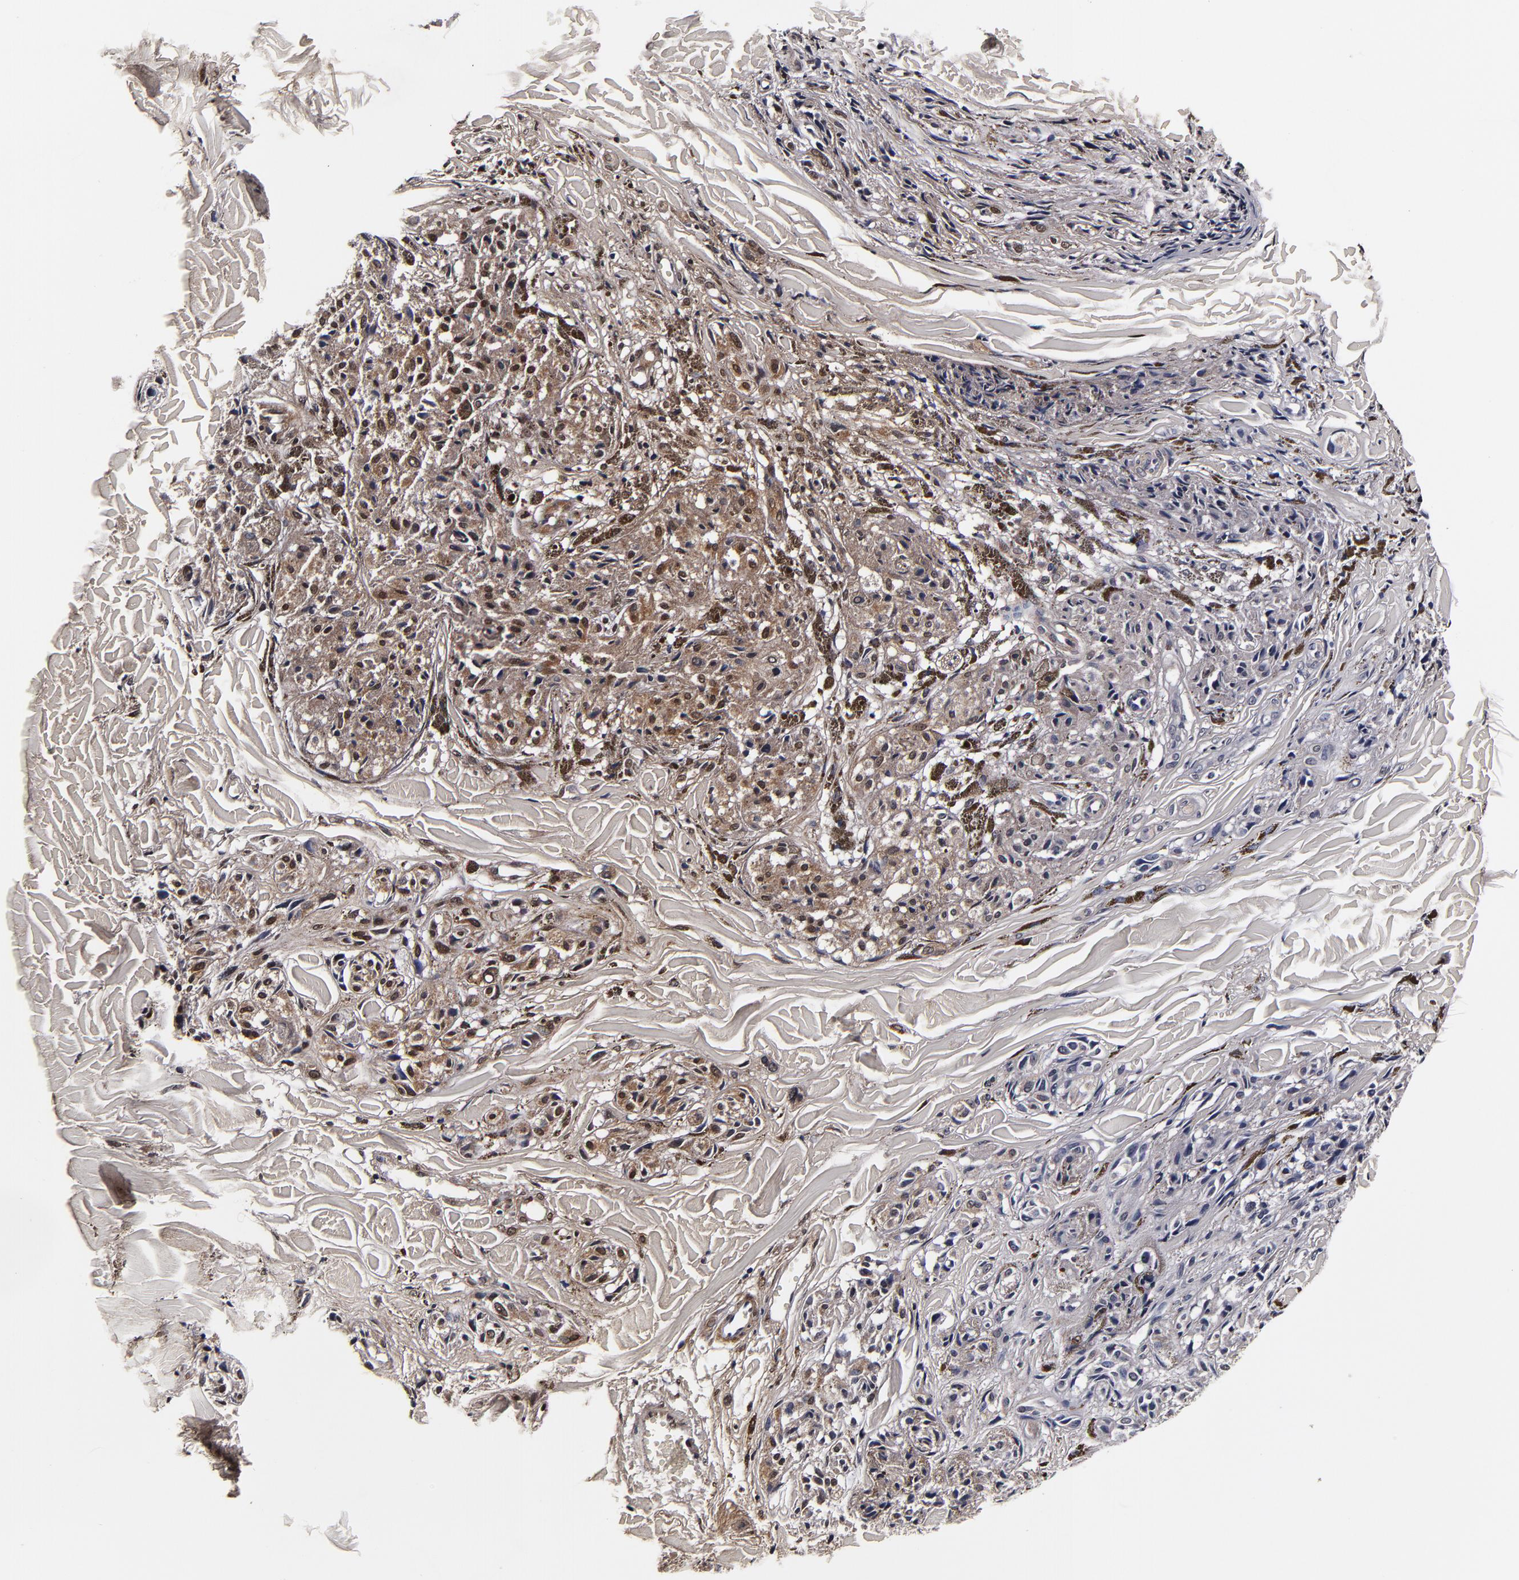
{"staining": {"intensity": "moderate", "quantity": ">75%", "location": "cytoplasmic/membranous"}, "tissue": "melanoma", "cell_type": "Tumor cells", "image_type": "cancer", "snomed": [{"axis": "morphology", "description": "Malignant melanoma, Metastatic site"}, {"axis": "topography", "description": "Skin"}], "caption": "Immunohistochemistry staining of malignant melanoma (metastatic site), which displays medium levels of moderate cytoplasmic/membranous staining in about >75% of tumor cells indicating moderate cytoplasmic/membranous protein staining. The staining was performed using DAB (3,3'-diaminobenzidine) (brown) for protein detection and nuclei were counterstained in hematoxylin (blue).", "gene": "MMP15", "patient": {"sex": "female", "age": 66}}